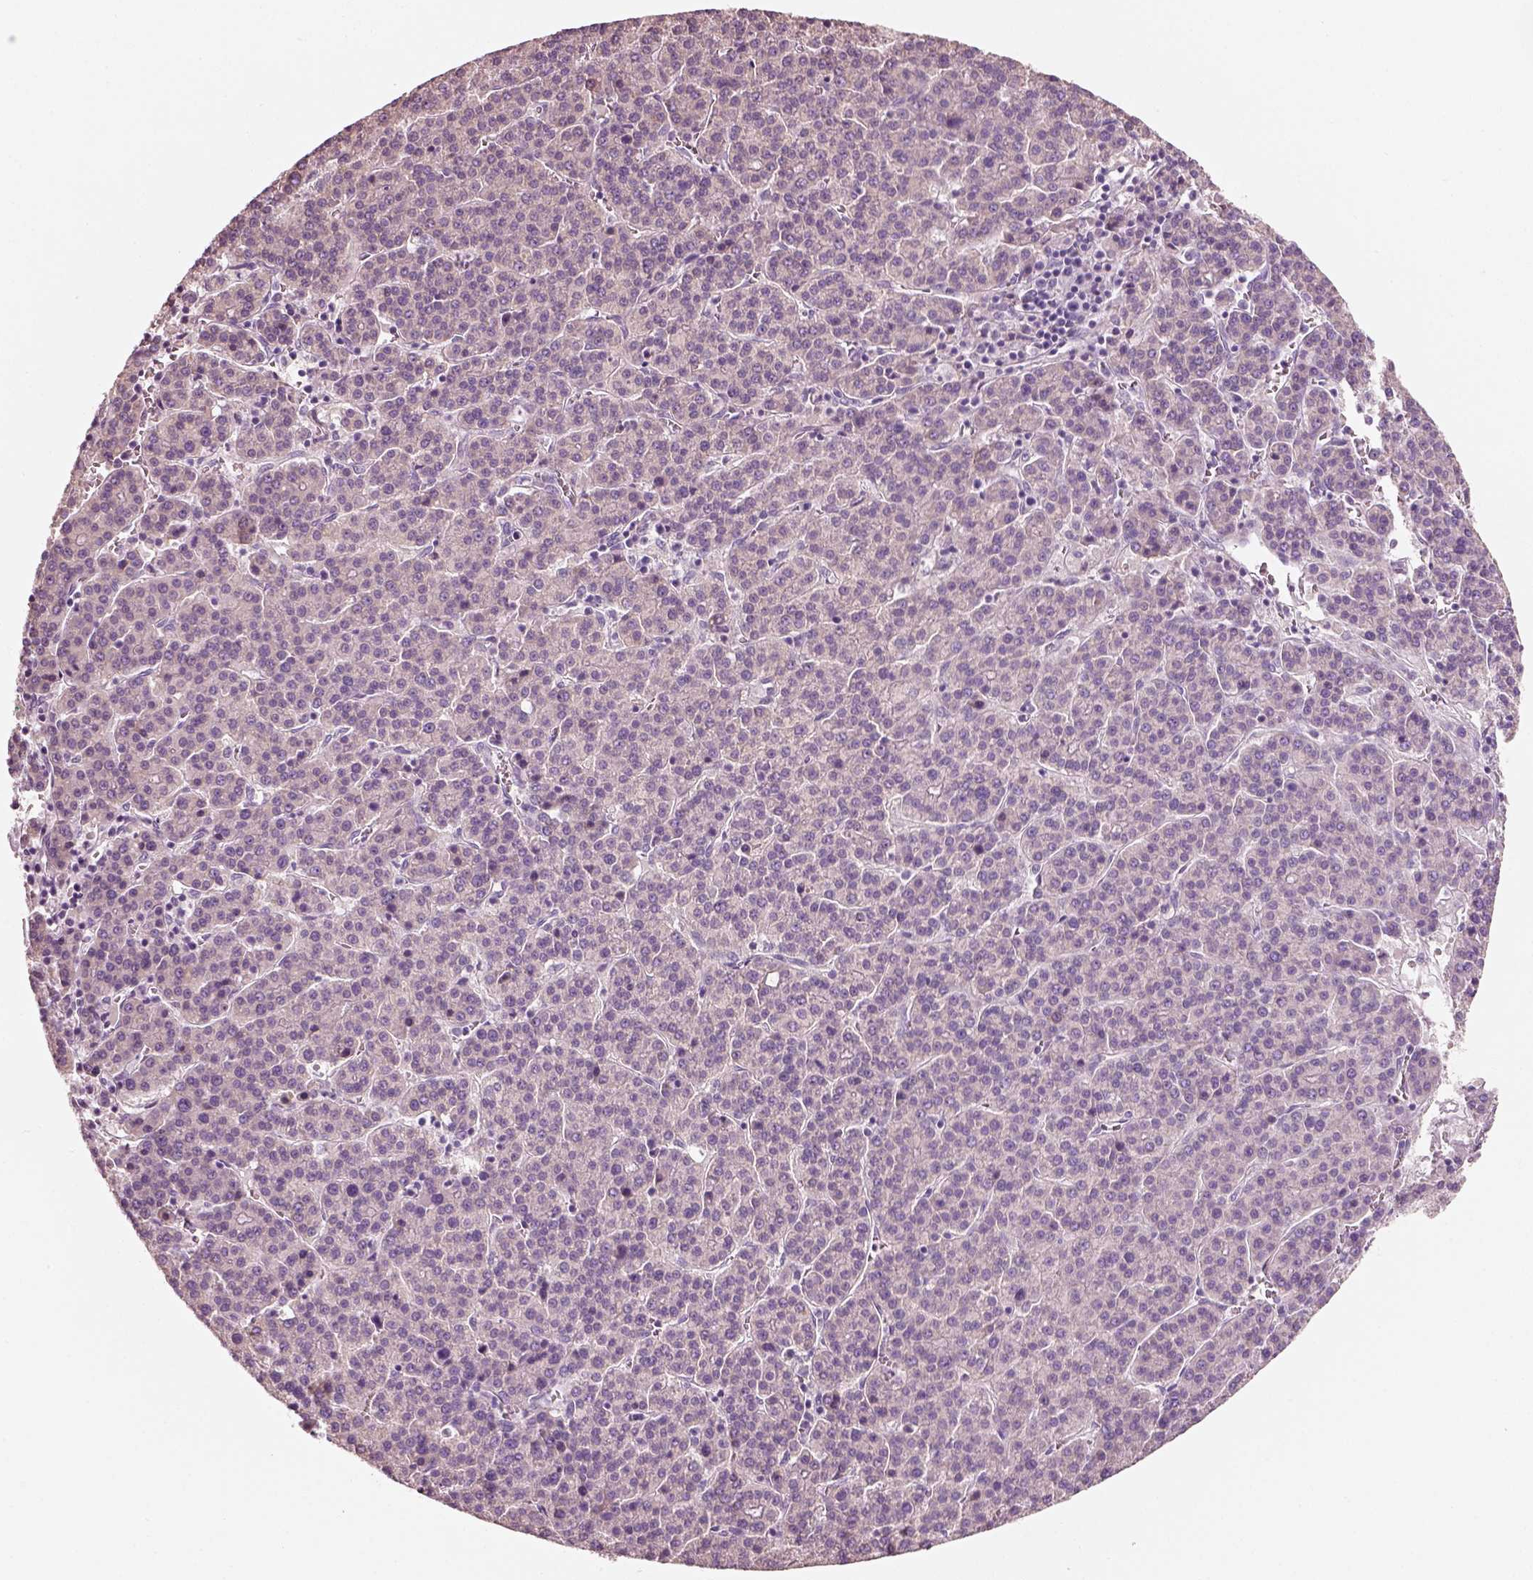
{"staining": {"intensity": "negative", "quantity": "none", "location": "none"}, "tissue": "liver cancer", "cell_type": "Tumor cells", "image_type": "cancer", "snomed": [{"axis": "morphology", "description": "Carcinoma, Hepatocellular, NOS"}, {"axis": "topography", "description": "Liver"}], "caption": "DAB immunohistochemical staining of hepatocellular carcinoma (liver) reveals no significant staining in tumor cells.", "gene": "PNOC", "patient": {"sex": "female", "age": 58}}